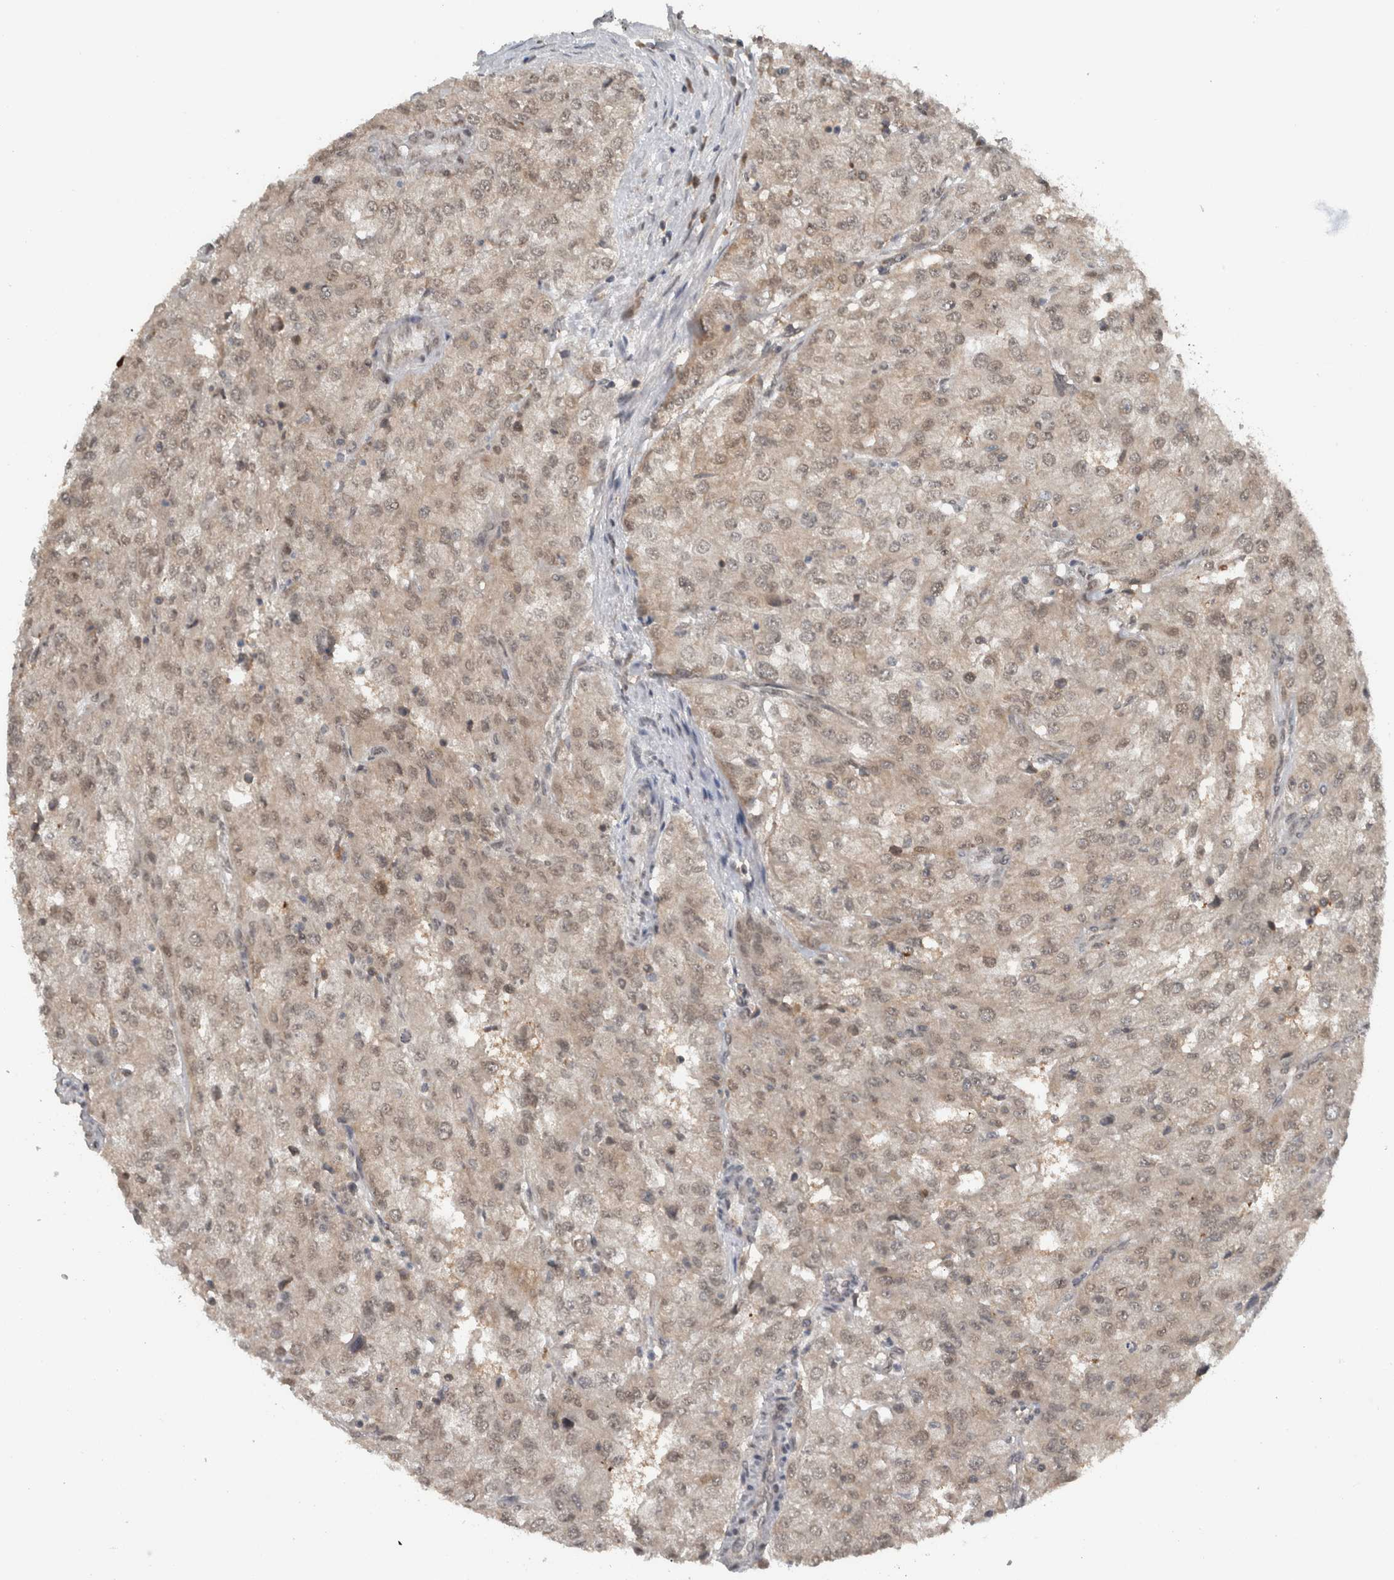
{"staining": {"intensity": "weak", "quantity": ">75%", "location": "cytoplasmic/membranous,nuclear"}, "tissue": "renal cancer", "cell_type": "Tumor cells", "image_type": "cancer", "snomed": [{"axis": "morphology", "description": "Adenocarcinoma, NOS"}, {"axis": "topography", "description": "Kidney"}], "caption": "Weak cytoplasmic/membranous and nuclear positivity for a protein is present in about >75% of tumor cells of renal cancer using immunohistochemistry (IHC).", "gene": "SPAG7", "patient": {"sex": "female", "age": 54}}